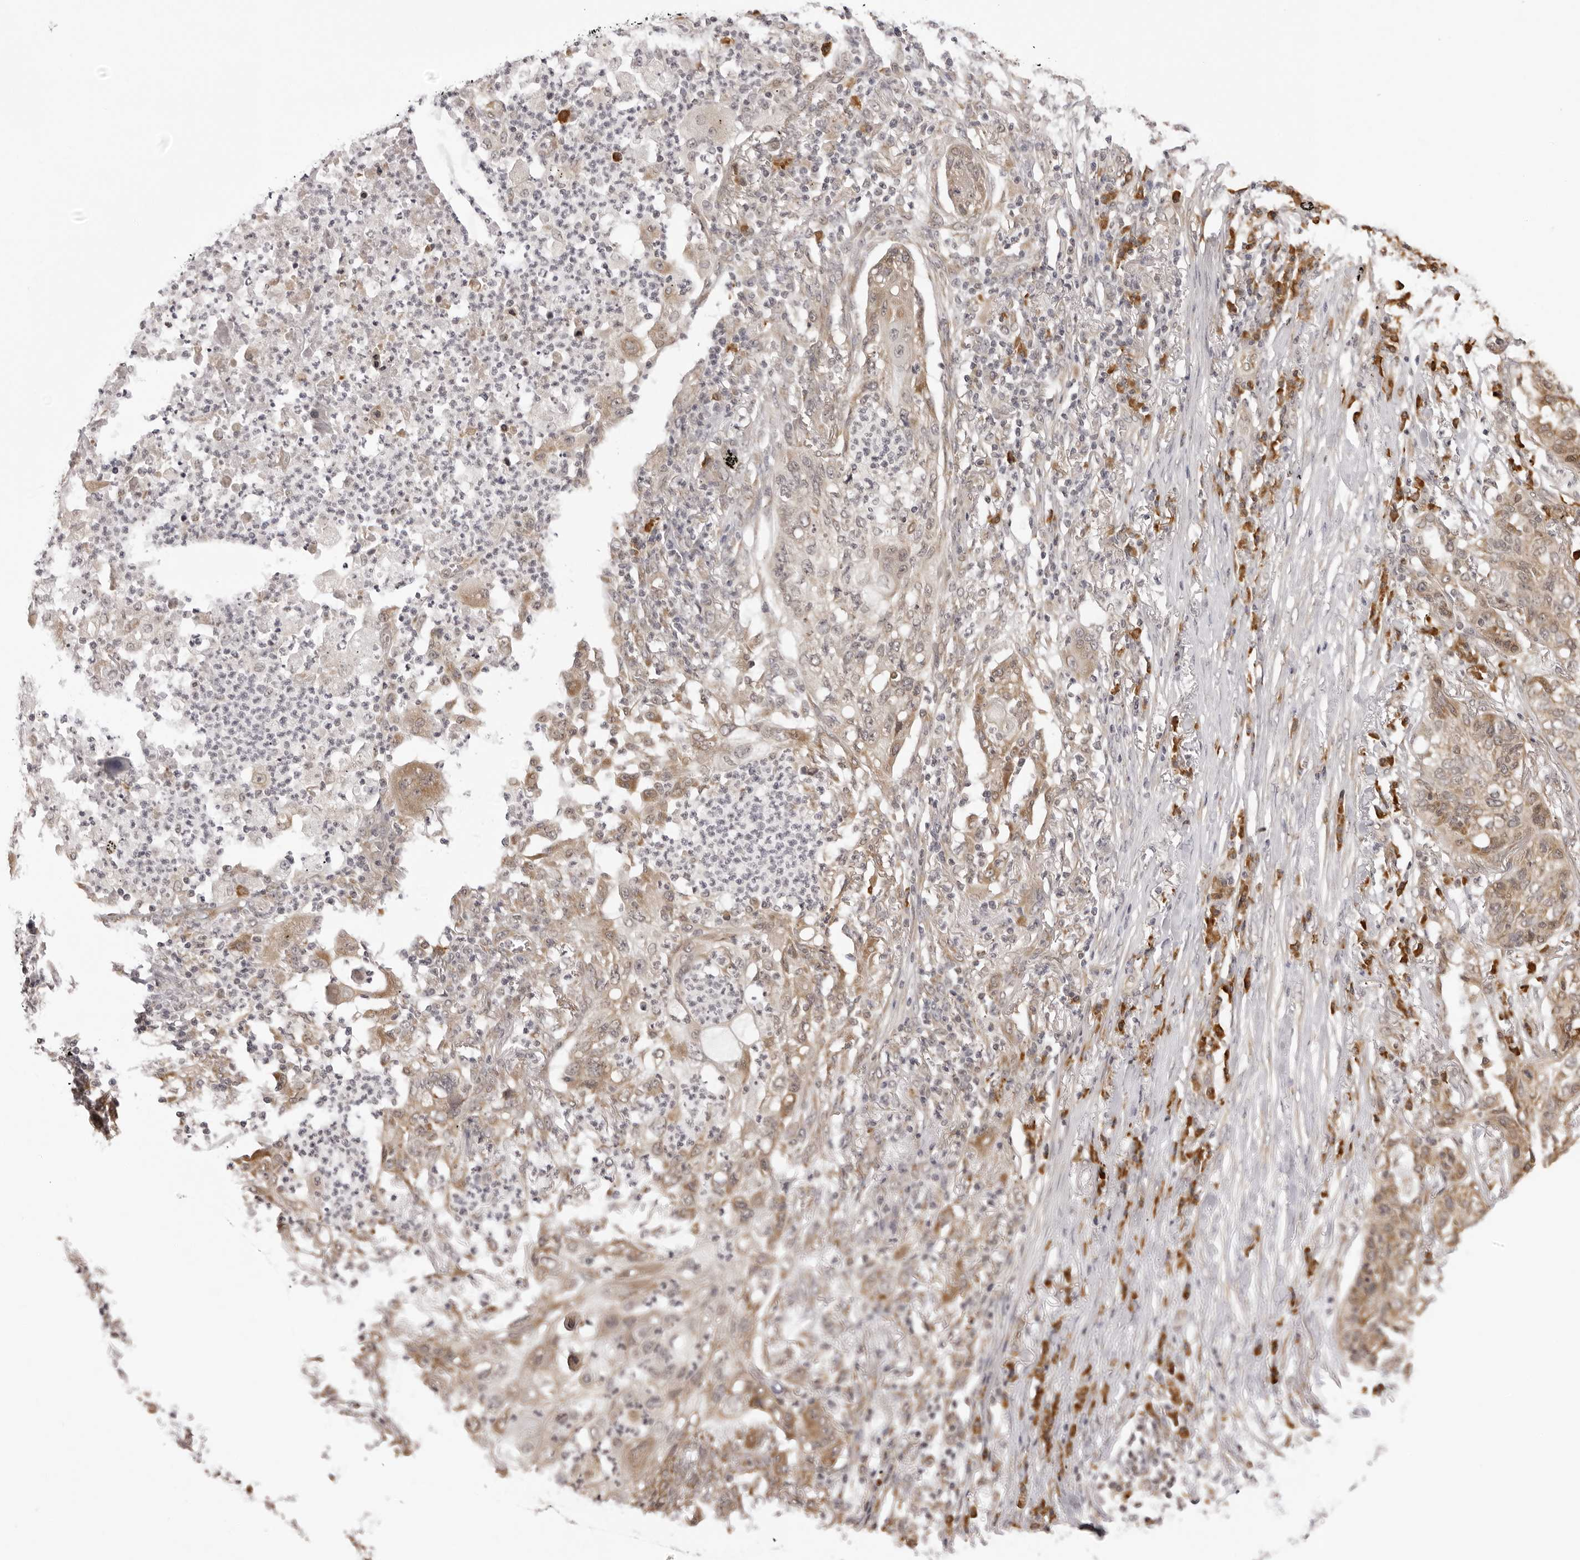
{"staining": {"intensity": "moderate", "quantity": ">75%", "location": "cytoplasmic/membranous"}, "tissue": "lung cancer", "cell_type": "Tumor cells", "image_type": "cancer", "snomed": [{"axis": "morphology", "description": "Squamous cell carcinoma, NOS"}, {"axis": "topography", "description": "Lung"}], "caption": "The image reveals staining of lung squamous cell carcinoma, revealing moderate cytoplasmic/membranous protein staining (brown color) within tumor cells. The protein is shown in brown color, while the nuclei are stained blue.", "gene": "ZC3H11A", "patient": {"sex": "female", "age": 63}}